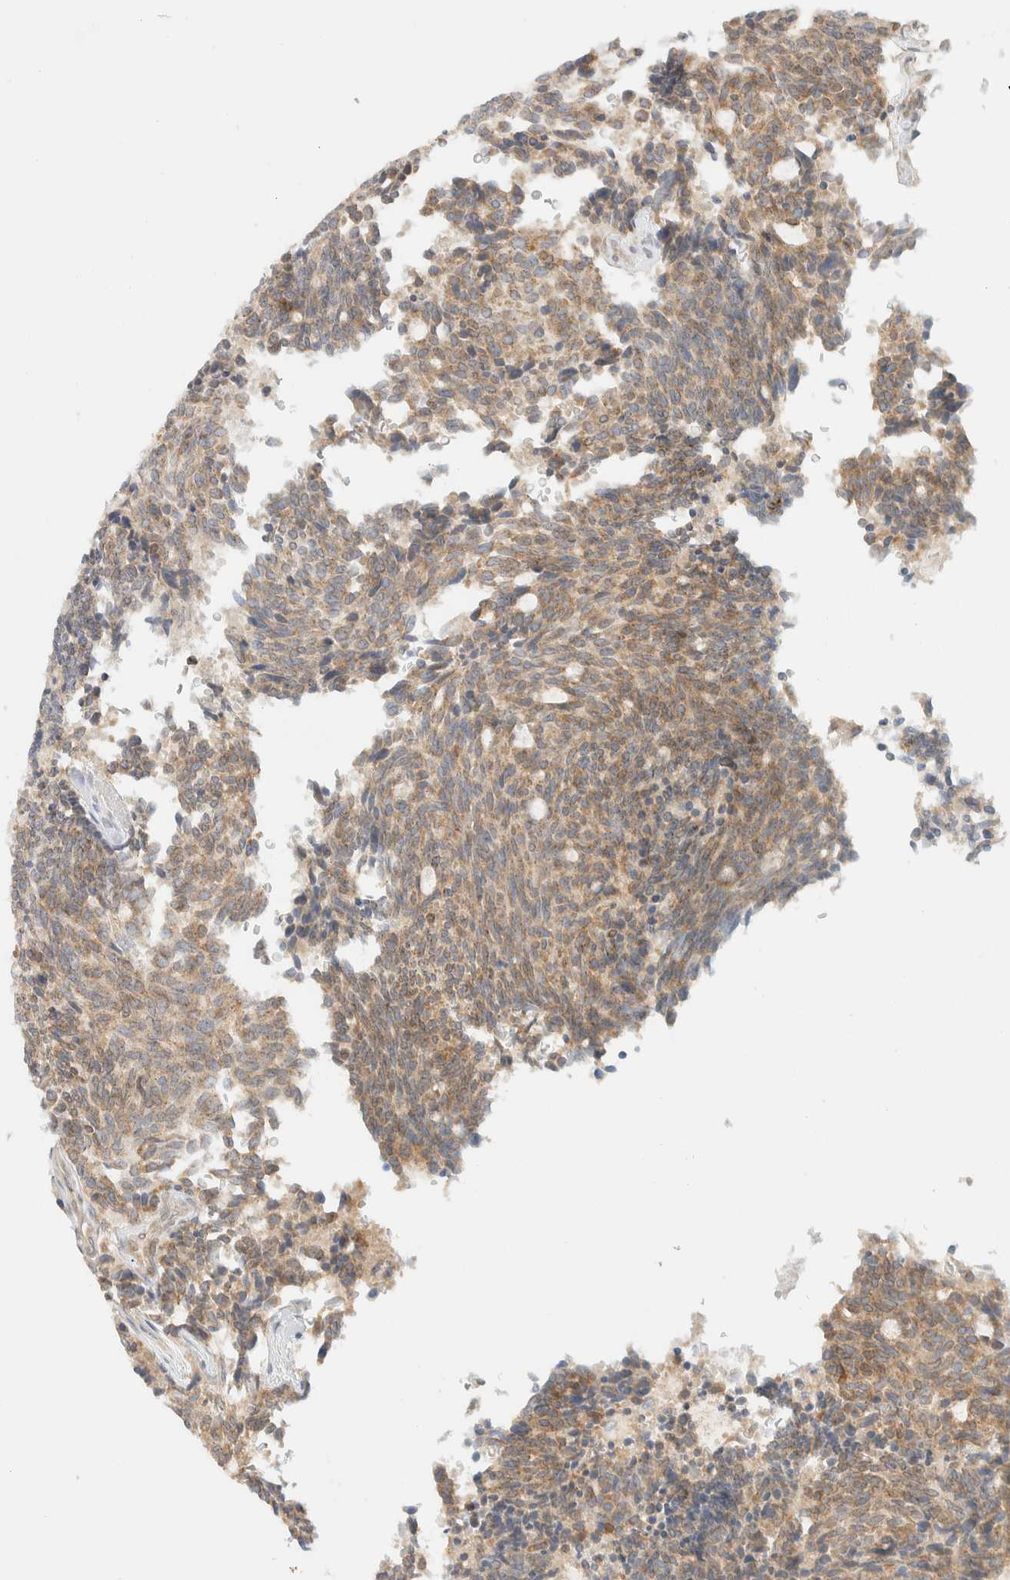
{"staining": {"intensity": "moderate", "quantity": ">75%", "location": "cytoplasmic/membranous"}, "tissue": "carcinoid", "cell_type": "Tumor cells", "image_type": "cancer", "snomed": [{"axis": "morphology", "description": "Carcinoid, malignant, NOS"}, {"axis": "topography", "description": "Pancreas"}], "caption": "Malignant carcinoid was stained to show a protein in brown. There is medium levels of moderate cytoplasmic/membranous positivity in approximately >75% of tumor cells.", "gene": "NT5C", "patient": {"sex": "female", "age": 54}}